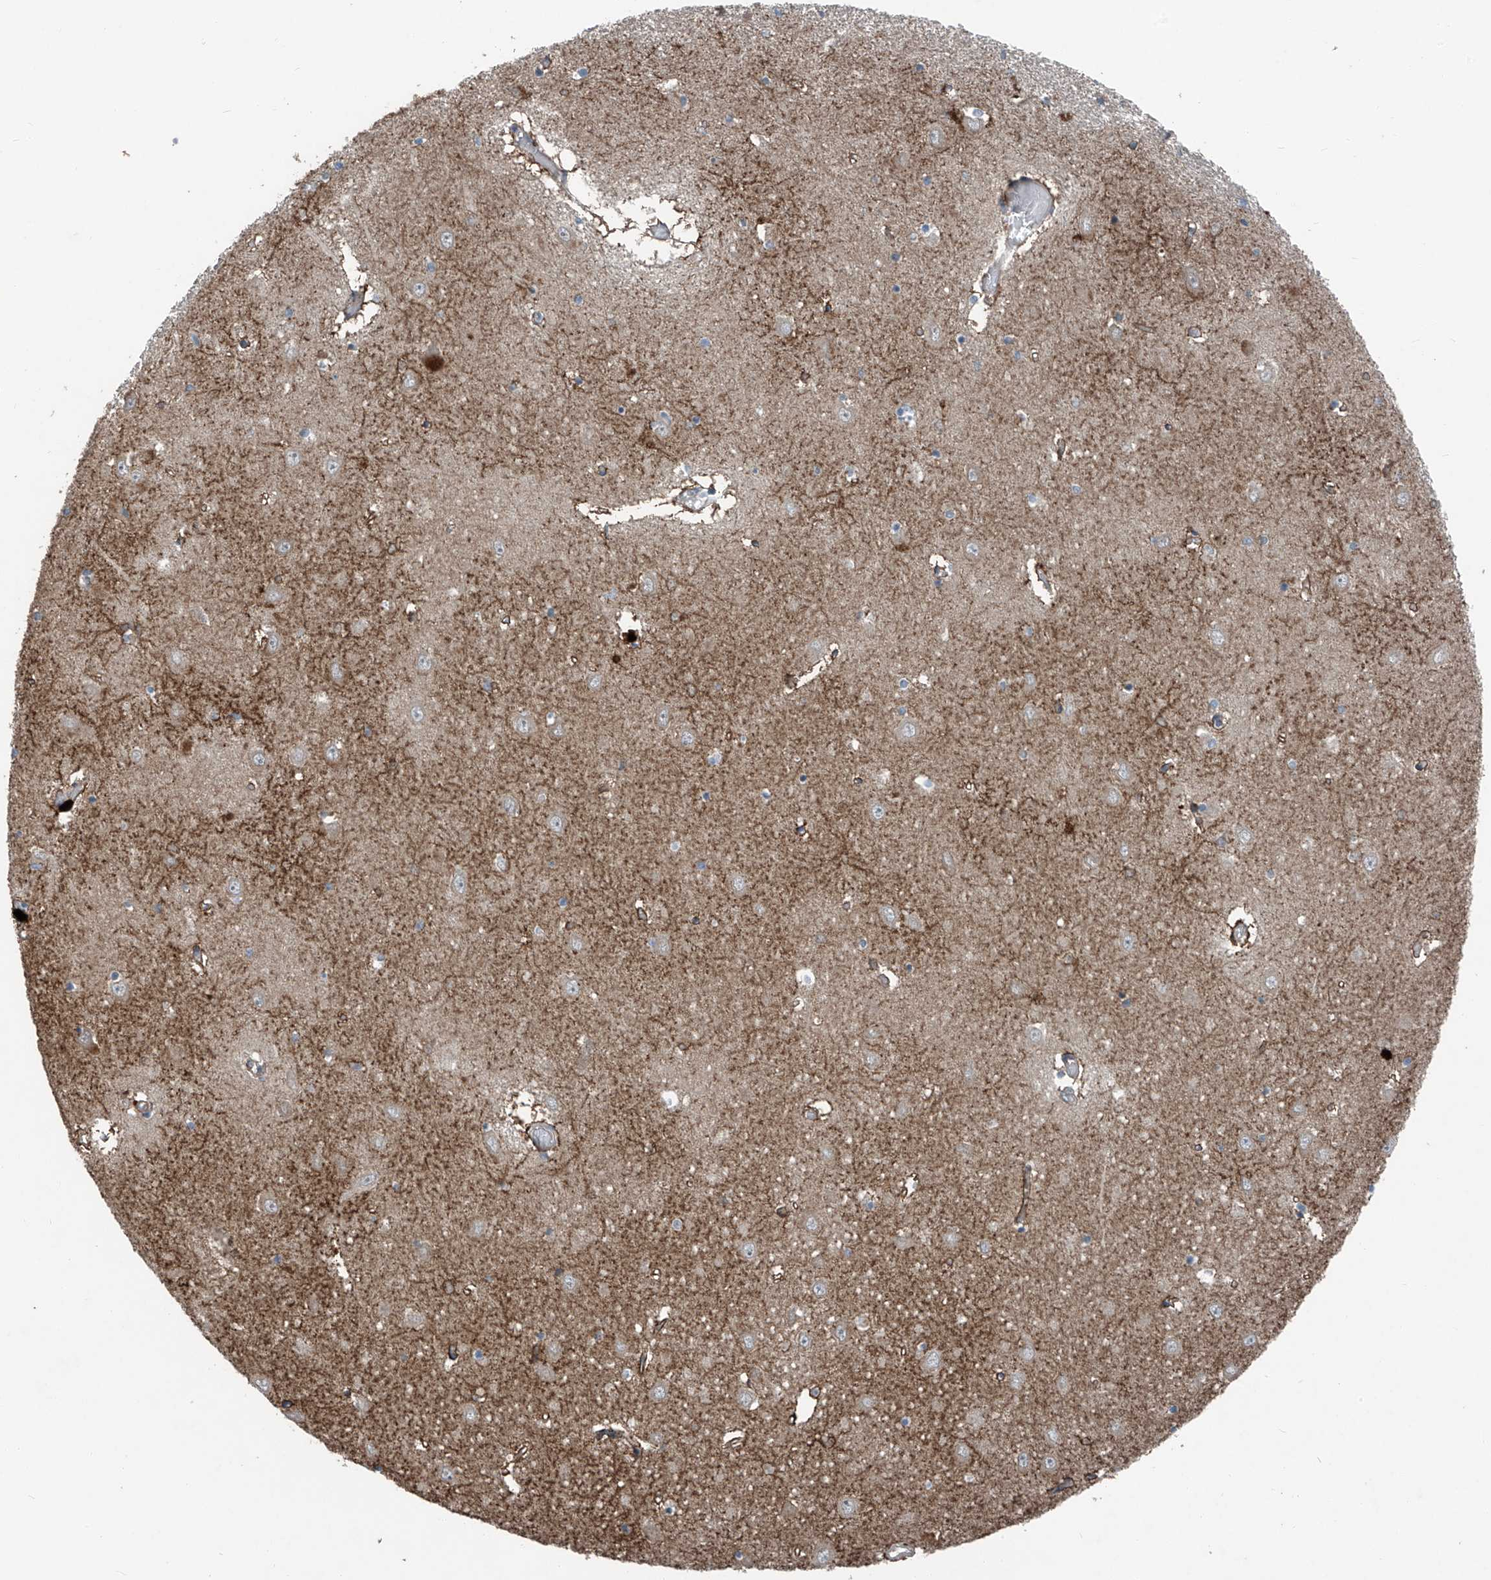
{"staining": {"intensity": "negative", "quantity": "none", "location": "none"}, "tissue": "hippocampus", "cell_type": "Glial cells", "image_type": "normal", "snomed": [{"axis": "morphology", "description": "Normal tissue, NOS"}, {"axis": "topography", "description": "Hippocampus"}], "caption": "Immunohistochemistry (IHC) micrograph of benign hippocampus: human hippocampus stained with DAB (3,3'-diaminobenzidine) exhibits no significant protein staining in glial cells. The staining was performed using DAB to visualize the protein expression in brown, while the nuclei were stained in blue with hematoxylin (Magnification: 20x).", "gene": "FOXRED2", "patient": {"sex": "male", "age": 70}}